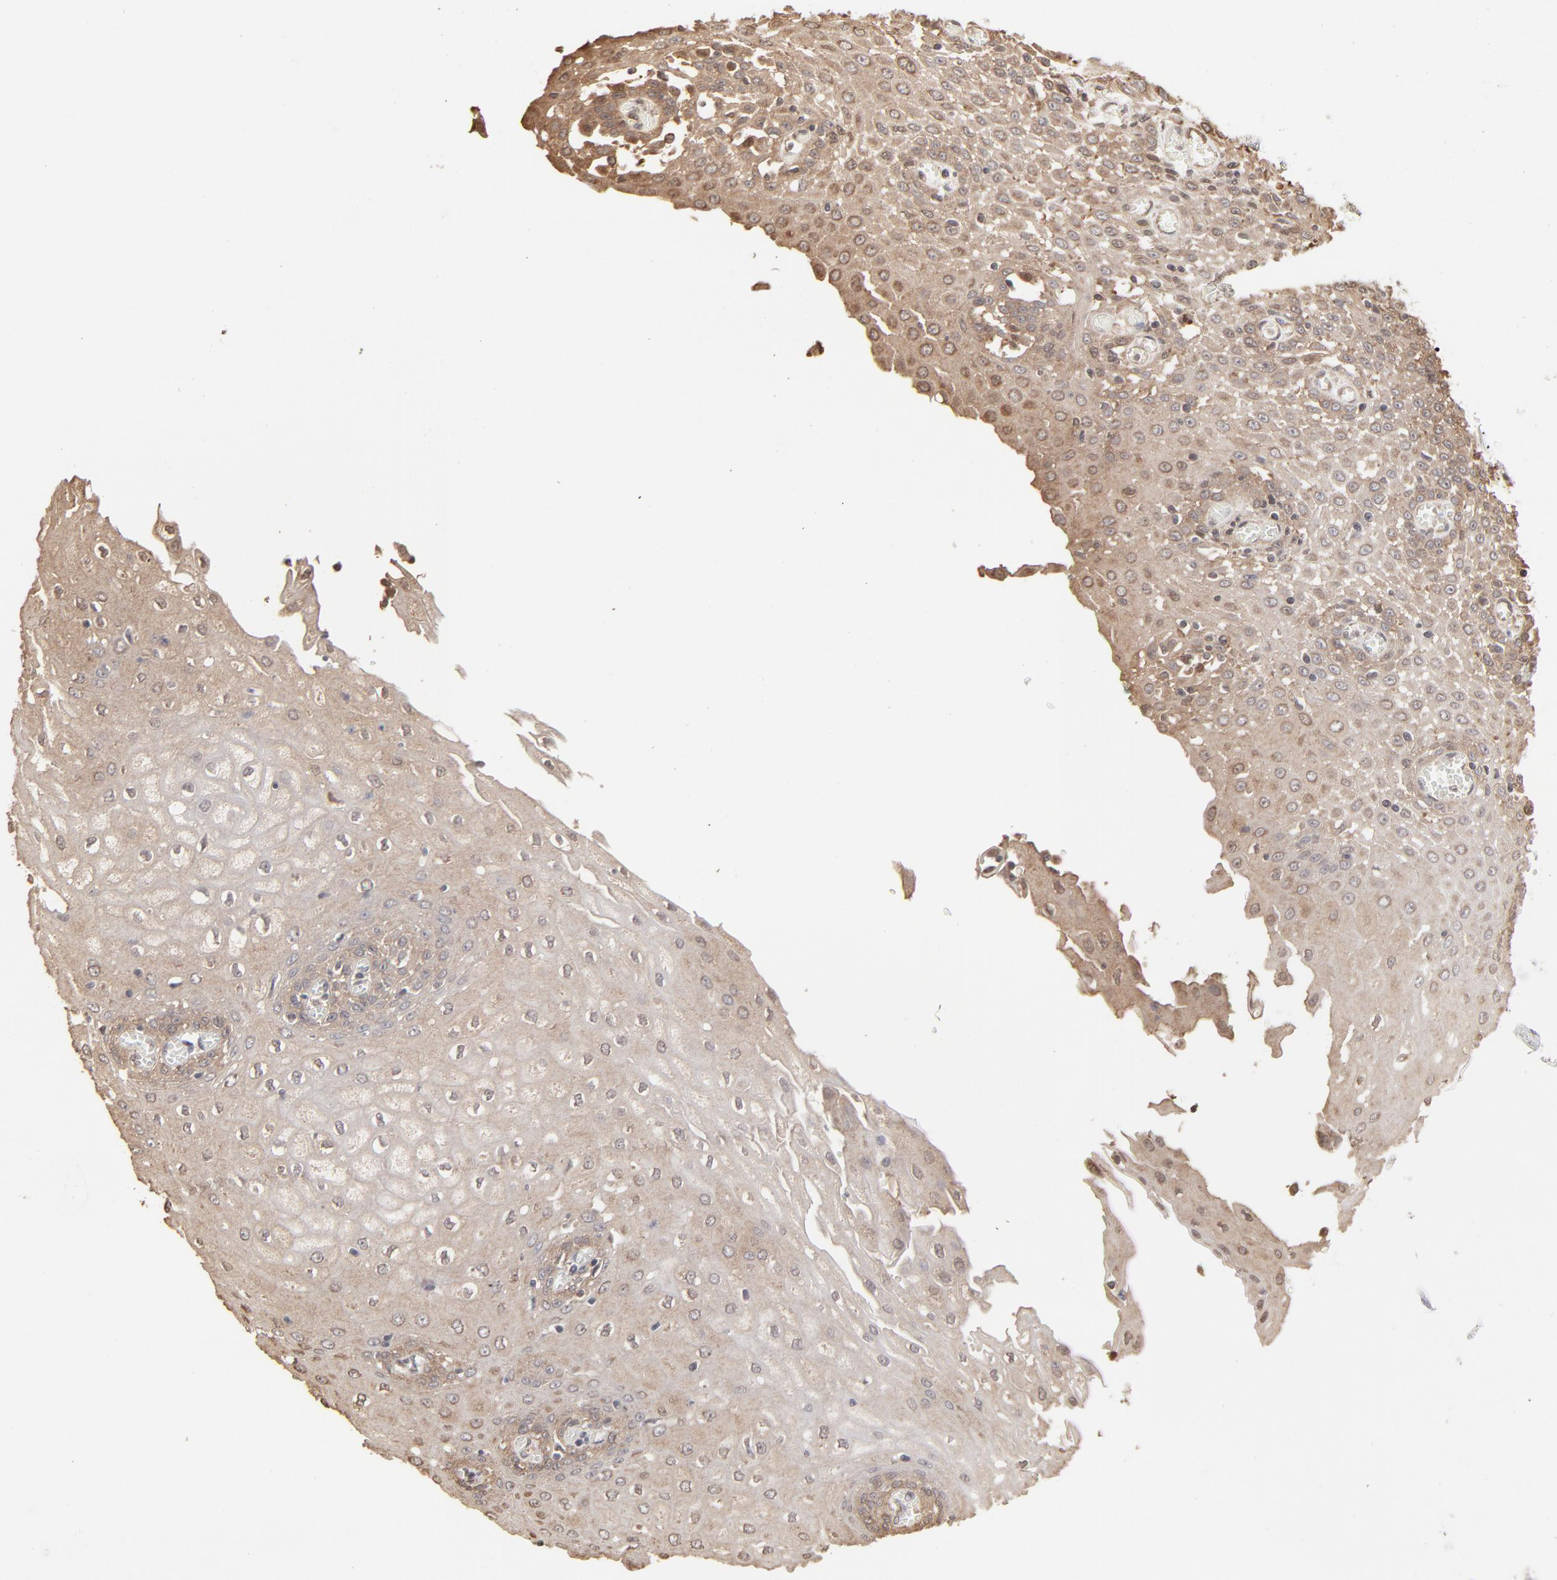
{"staining": {"intensity": "moderate", "quantity": ">75%", "location": "cytoplasmic/membranous"}, "tissue": "esophagus", "cell_type": "Squamous epithelial cells", "image_type": "normal", "snomed": [{"axis": "morphology", "description": "Normal tissue, NOS"}, {"axis": "morphology", "description": "Squamous cell carcinoma, NOS"}, {"axis": "topography", "description": "Esophagus"}], "caption": "Moderate cytoplasmic/membranous expression is identified in about >75% of squamous epithelial cells in normal esophagus.", "gene": "PPP2CA", "patient": {"sex": "male", "age": 65}}